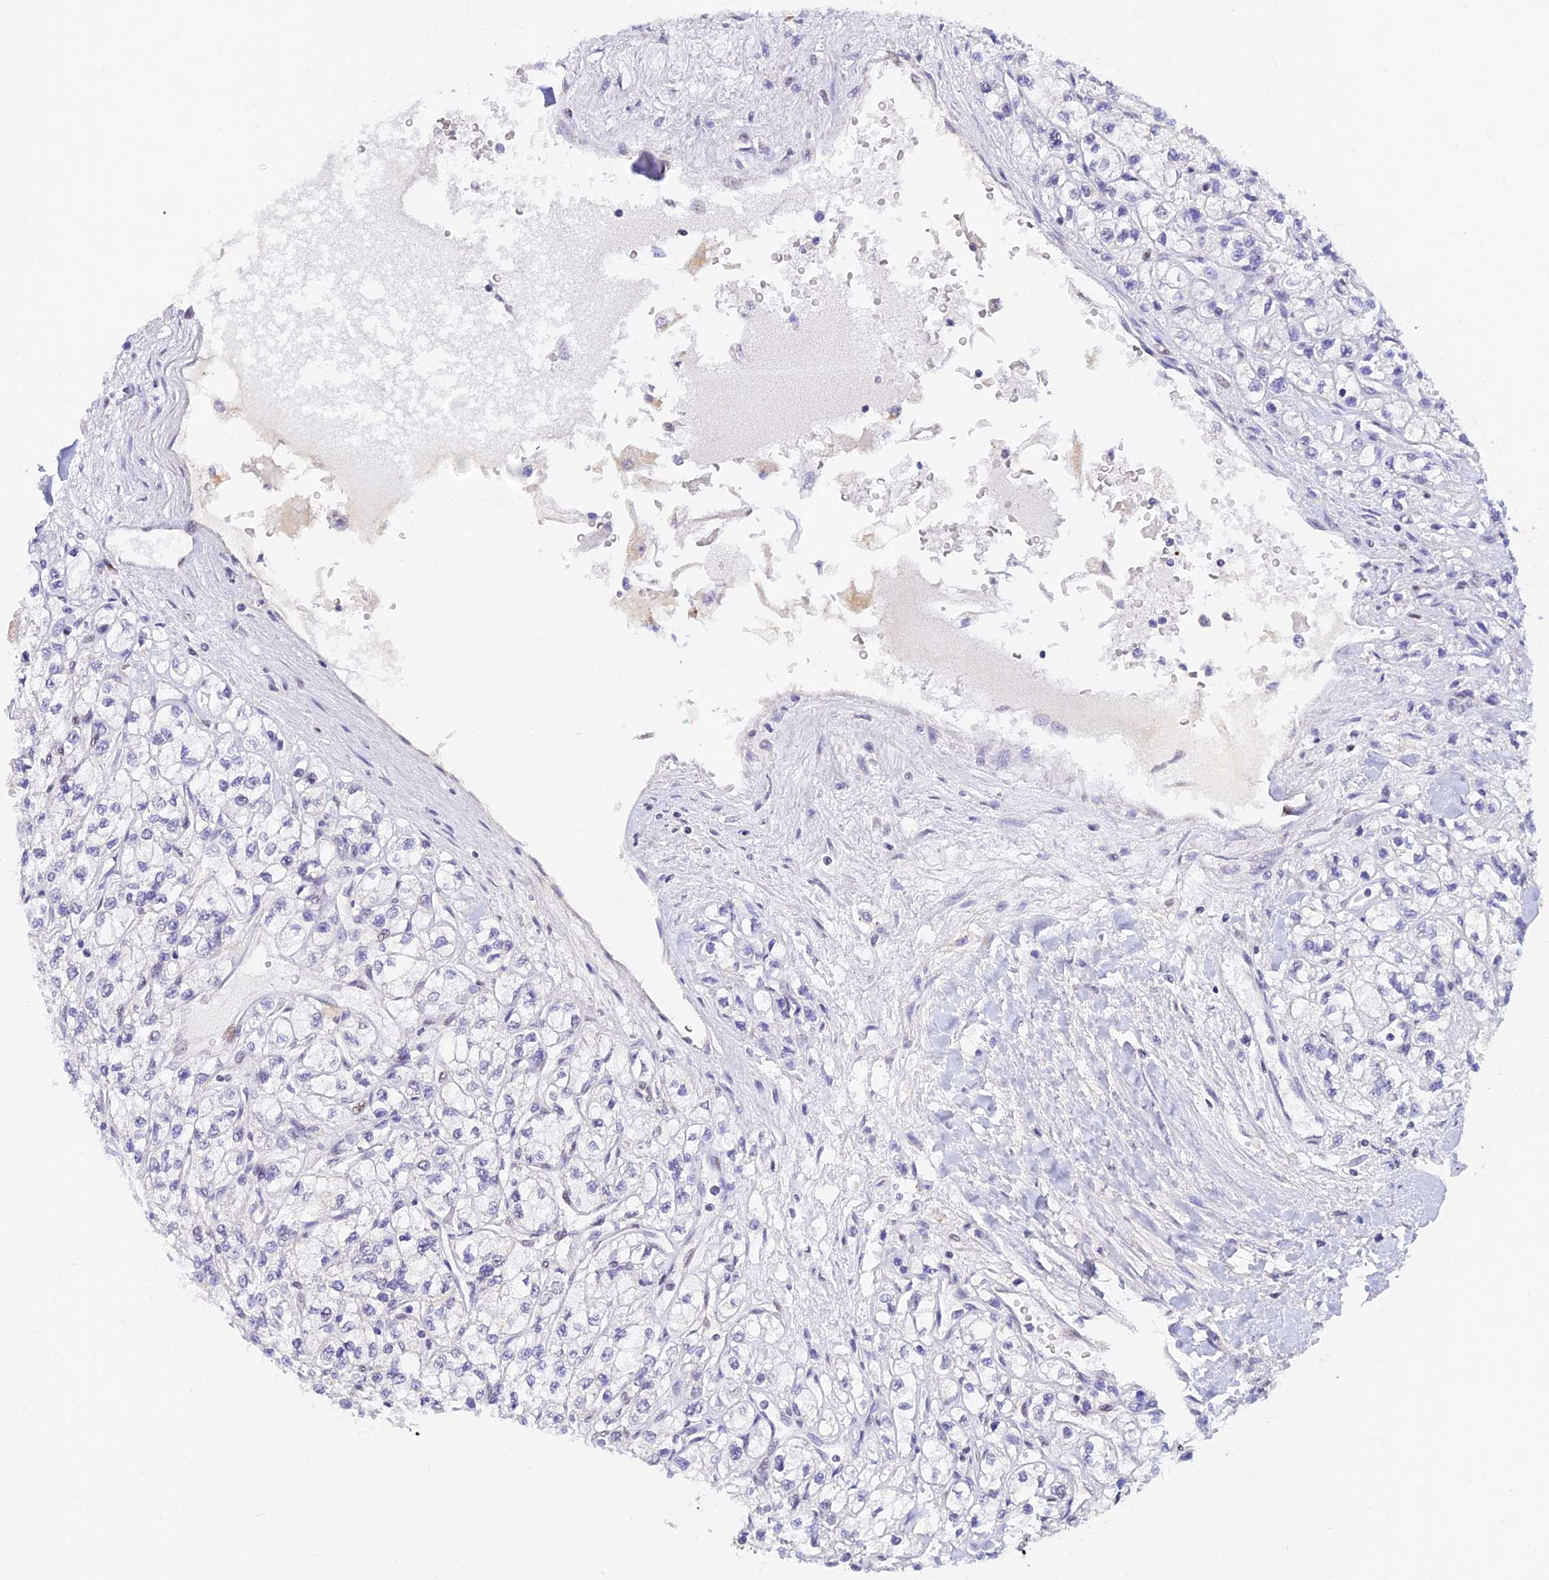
{"staining": {"intensity": "negative", "quantity": "none", "location": "none"}, "tissue": "renal cancer", "cell_type": "Tumor cells", "image_type": "cancer", "snomed": [{"axis": "morphology", "description": "Adenocarcinoma, NOS"}, {"axis": "topography", "description": "Kidney"}], "caption": "Human adenocarcinoma (renal) stained for a protein using IHC displays no positivity in tumor cells.", "gene": "INKA1", "patient": {"sex": "male", "age": 80}}